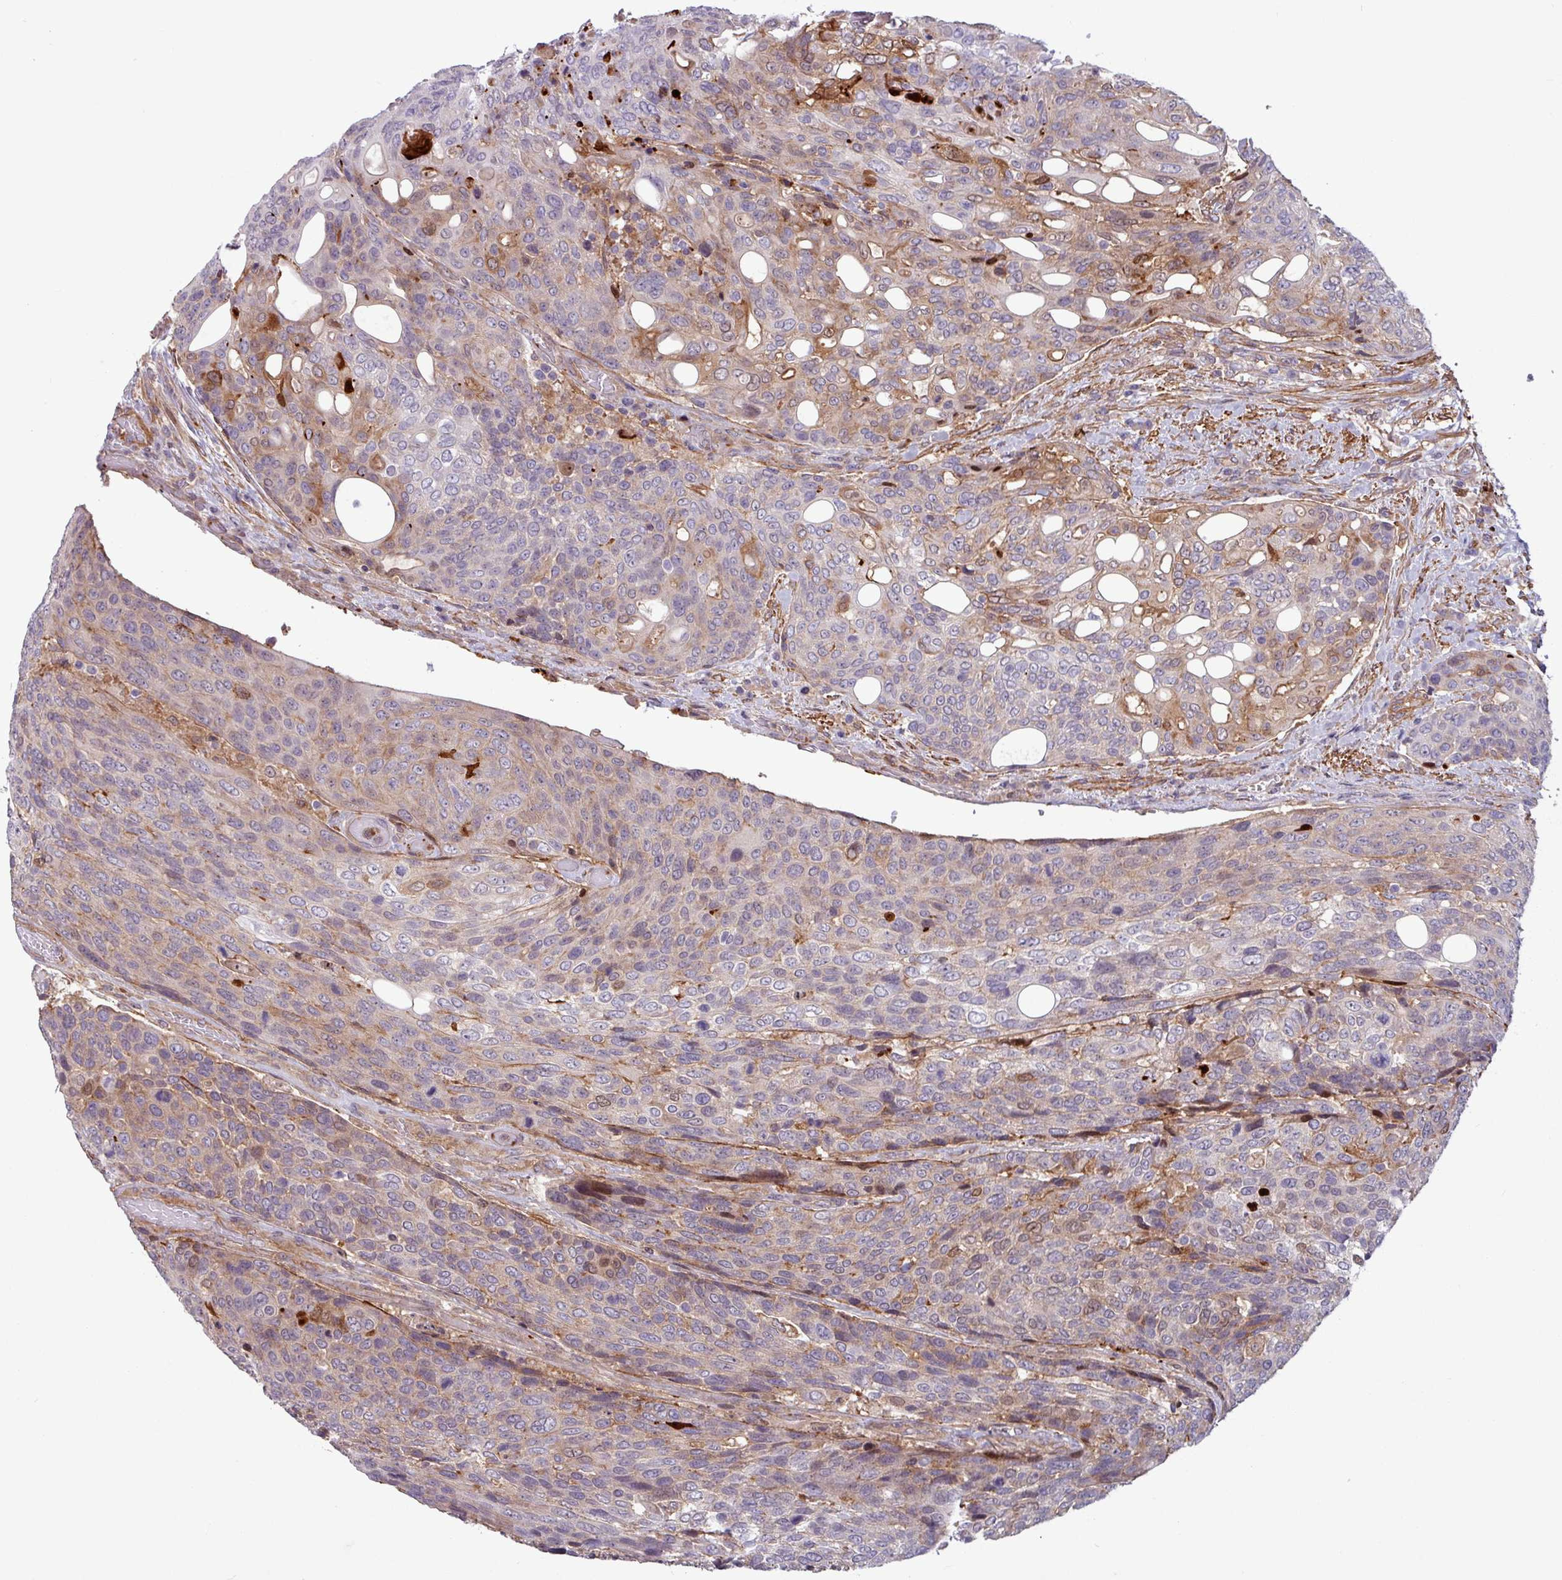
{"staining": {"intensity": "weak", "quantity": "<25%", "location": "cytoplasmic/membranous"}, "tissue": "urothelial cancer", "cell_type": "Tumor cells", "image_type": "cancer", "snomed": [{"axis": "morphology", "description": "Urothelial carcinoma, High grade"}, {"axis": "topography", "description": "Urinary bladder"}], "caption": "This is an IHC photomicrograph of high-grade urothelial carcinoma. There is no expression in tumor cells.", "gene": "PCED1A", "patient": {"sex": "female", "age": 70}}